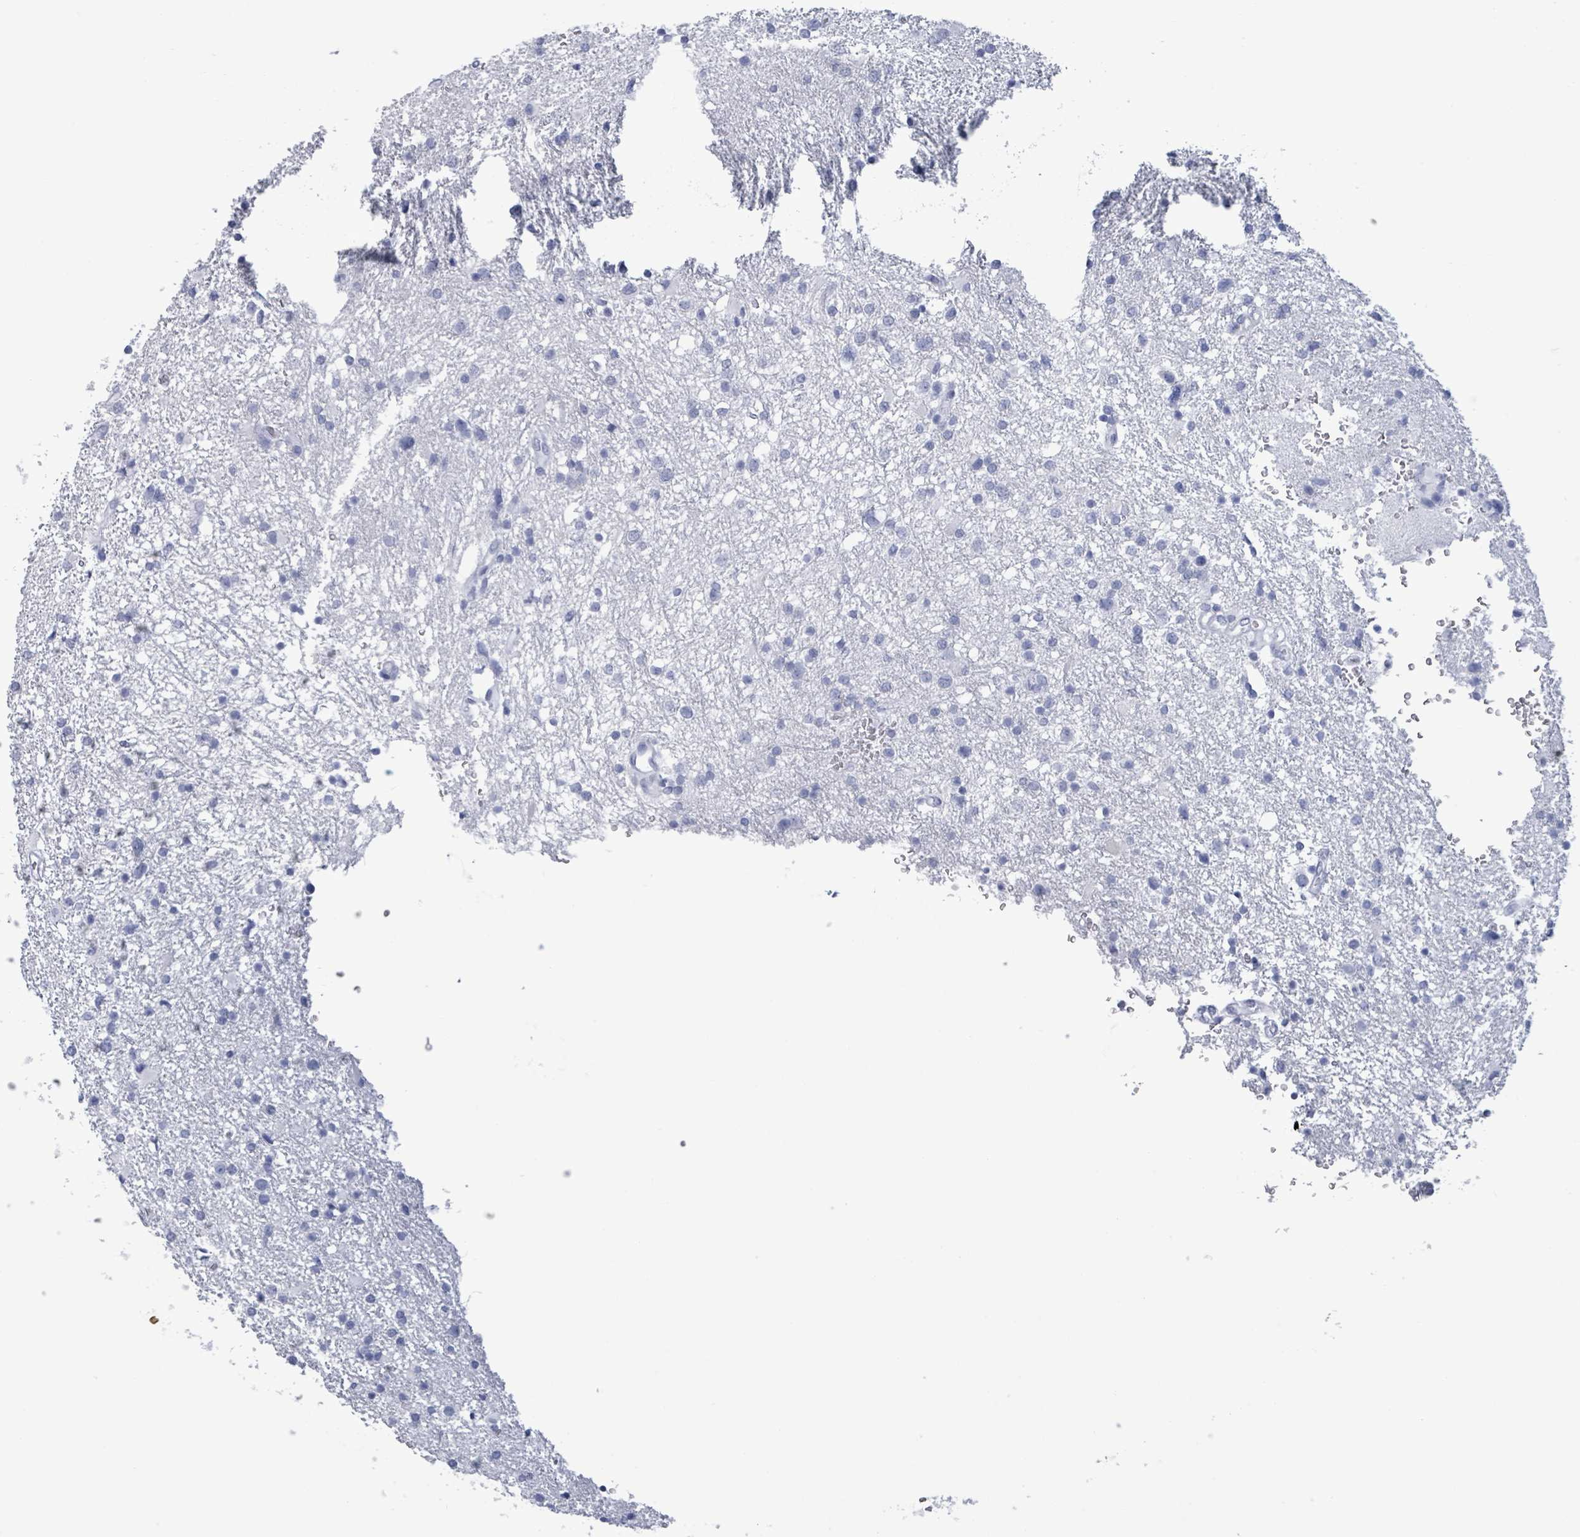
{"staining": {"intensity": "negative", "quantity": "none", "location": "none"}, "tissue": "glioma", "cell_type": "Tumor cells", "image_type": "cancer", "snomed": [{"axis": "morphology", "description": "Glioma, malignant, Low grade"}, {"axis": "topography", "description": "Brain"}], "caption": "IHC image of glioma stained for a protein (brown), which demonstrates no expression in tumor cells.", "gene": "NKX2-1", "patient": {"sex": "female", "age": 32}}